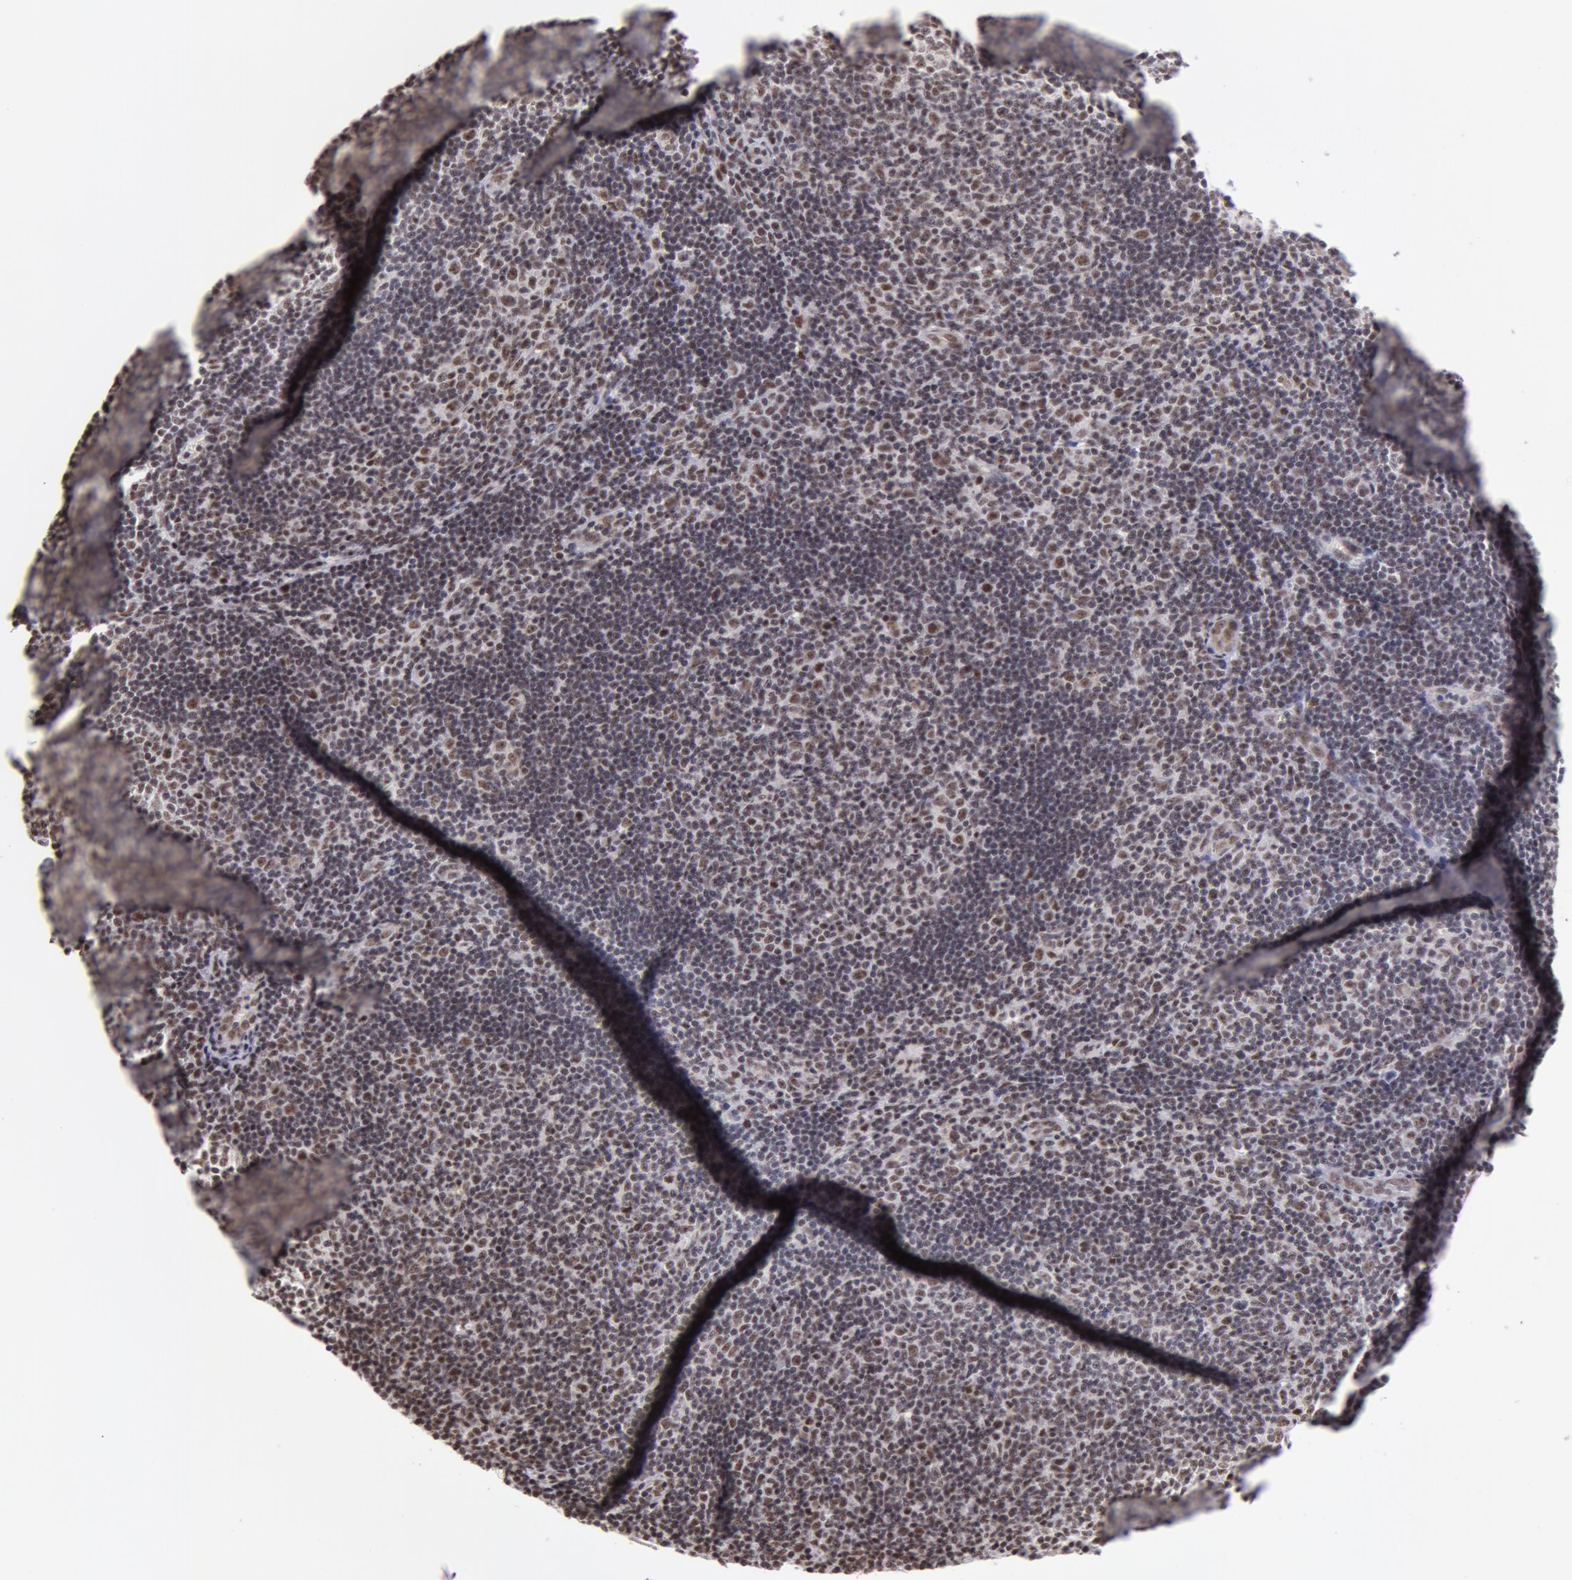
{"staining": {"intensity": "weak", "quantity": "25%-75%", "location": "cytoplasmic/membranous,nuclear"}, "tissue": "lymphoma", "cell_type": "Tumor cells", "image_type": "cancer", "snomed": [{"axis": "morphology", "description": "Malignant lymphoma, non-Hodgkin's type, Low grade"}, {"axis": "topography", "description": "Lymph node"}], "caption": "Malignant lymphoma, non-Hodgkin's type (low-grade) tissue demonstrates weak cytoplasmic/membranous and nuclear staining in about 25%-75% of tumor cells (IHC, brightfield microscopy, high magnification).", "gene": "VRTN", "patient": {"sex": "male", "age": 49}}